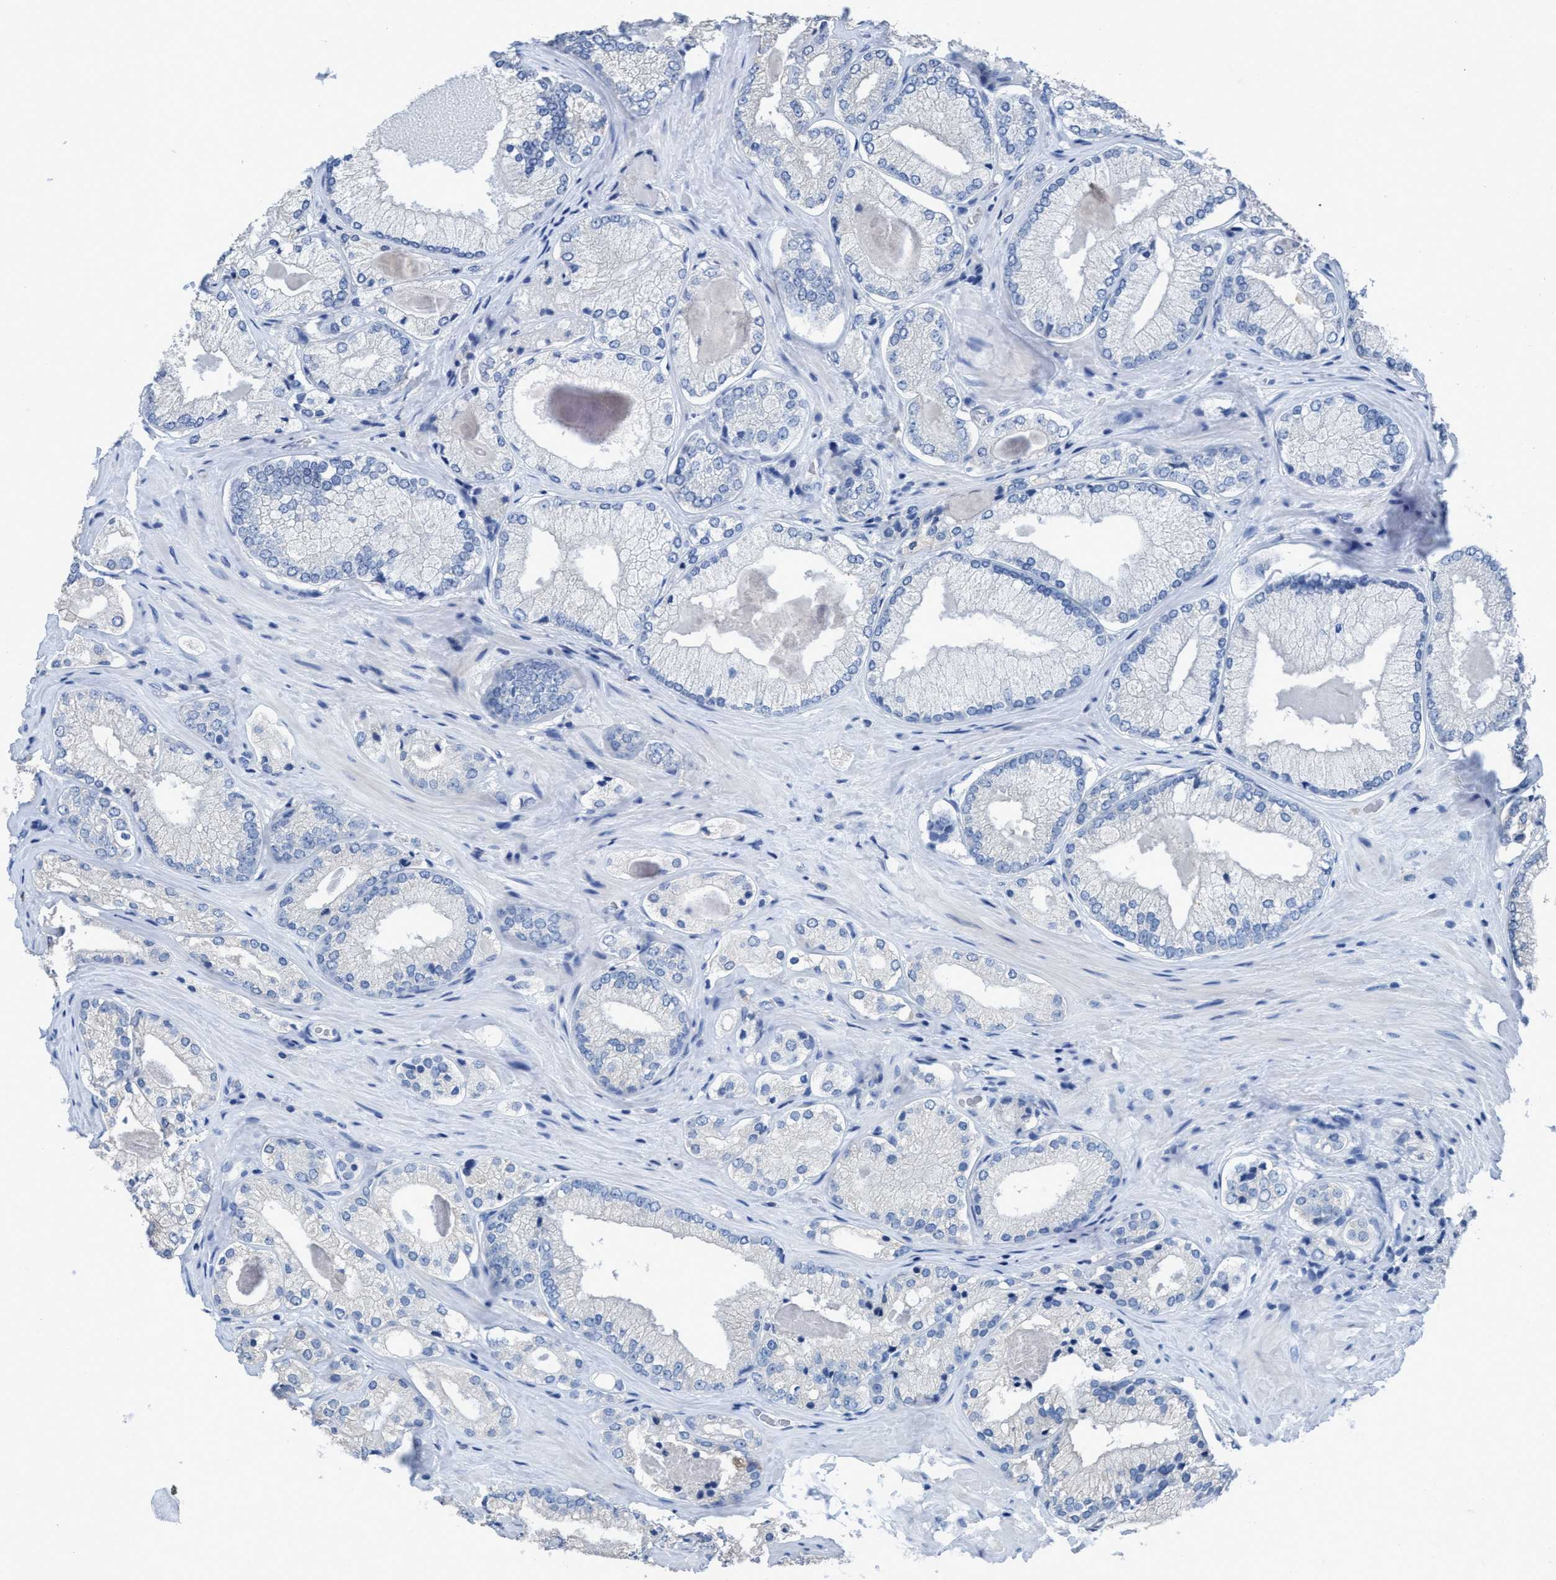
{"staining": {"intensity": "negative", "quantity": "none", "location": "none"}, "tissue": "prostate cancer", "cell_type": "Tumor cells", "image_type": "cancer", "snomed": [{"axis": "morphology", "description": "Adenocarcinoma, Low grade"}, {"axis": "topography", "description": "Prostate"}], "caption": "An immunohistochemistry (IHC) image of adenocarcinoma (low-grade) (prostate) is shown. There is no staining in tumor cells of adenocarcinoma (low-grade) (prostate). The staining was performed using DAB to visualize the protein expression in brown, while the nuclei were stained in blue with hematoxylin (Magnification: 20x).", "gene": "DNAI1", "patient": {"sex": "male", "age": 53}}